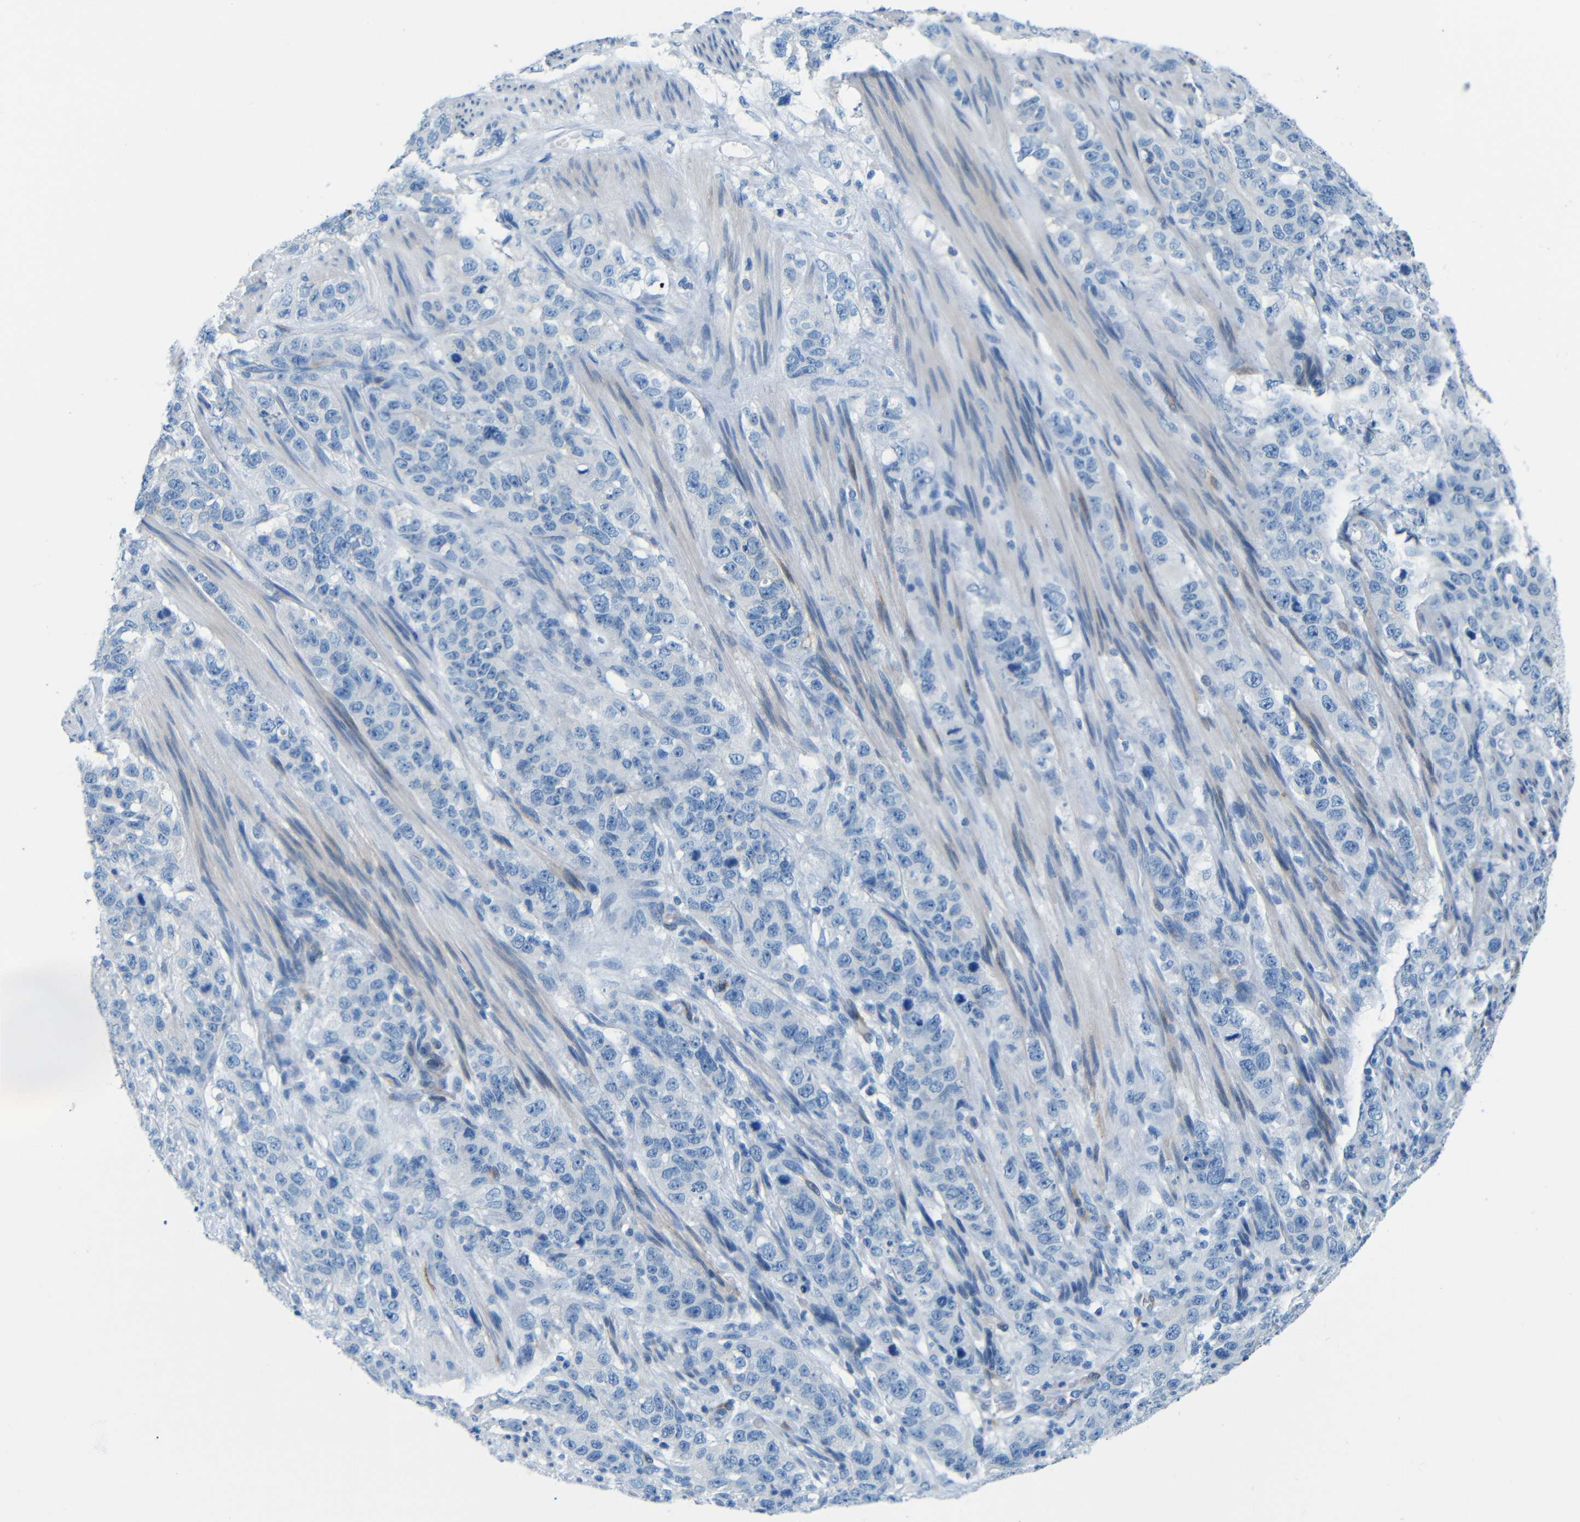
{"staining": {"intensity": "negative", "quantity": "none", "location": "none"}, "tissue": "stomach cancer", "cell_type": "Tumor cells", "image_type": "cancer", "snomed": [{"axis": "morphology", "description": "Adenocarcinoma, NOS"}, {"axis": "topography", "description": "Stomach"}], "caption": "This histopathology image is of stomach cancer (adenocarcinoma) stained with immunohistochemistry (IHC) to label a protein in brown with the nuclei are counter-stained blue. There is no expression in tumor cells. (Stains: DAB (3,3'-diaminobenzidine) immunohistochemistry with hematoxylin counter stain, Microscopy: brightfield microscopy at high magnification).", "gene": "MAP2", "patient": {"sex": "male", "age": 48}}